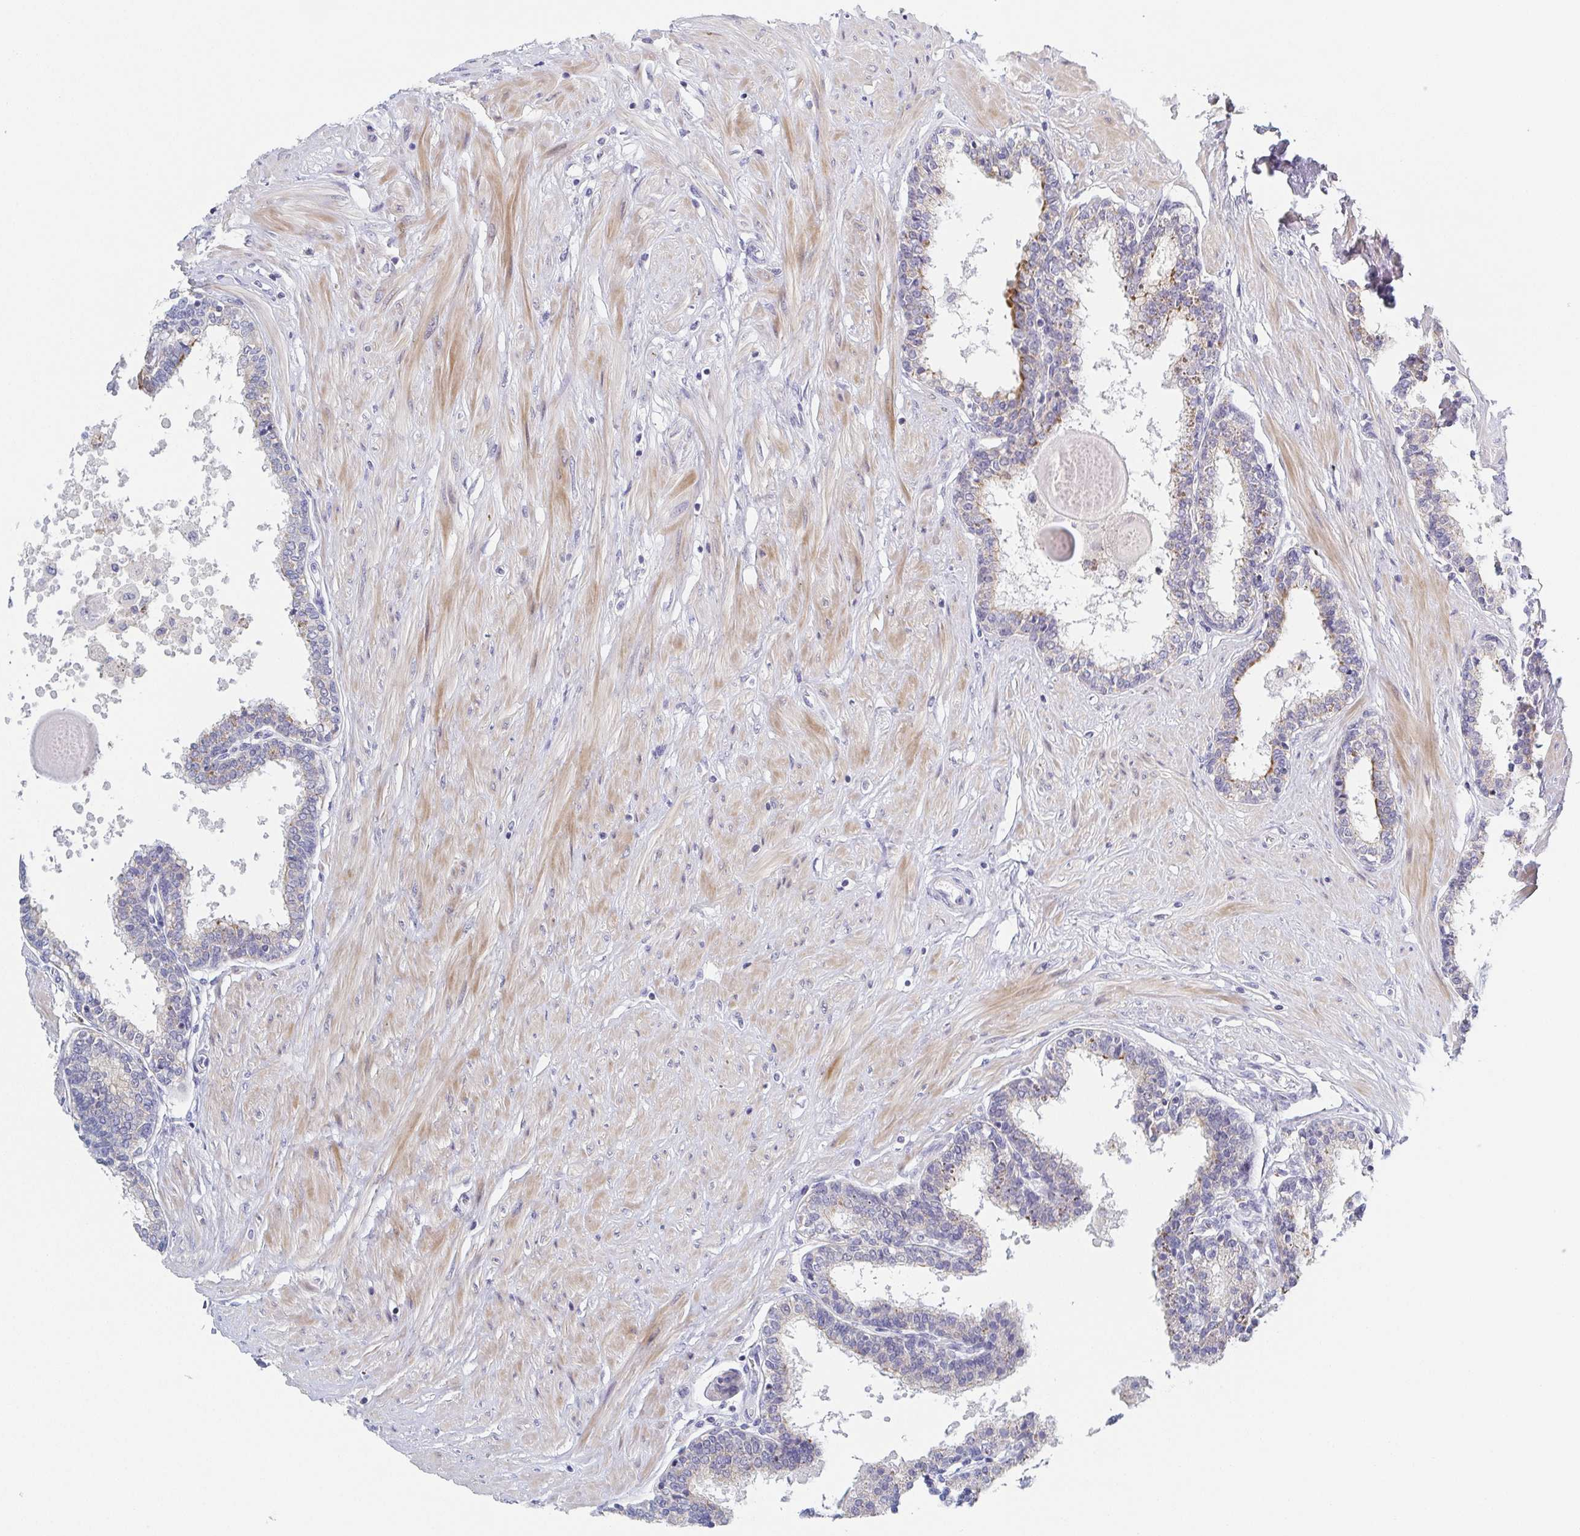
{"staining": {"intensity": "moderate", "quantity": "<25%", "location": "cytoplasmic/membranous"}, "tissue": "prostate", "cell_type": "Glandular cells", "image_type": "normal", "snomed": [{"axis": "morphology", "description": "Normal tissue, NOS"}, {"axis": "topography", "description": "Prostate"}], "caption": "The image demonstrates staining of normal prostate, revealing moderate cytoplasmic/membranous protein expression (brown color) within glandular cells. The protein is stained brown, and the nuclei are stained in blue (DAB IHC with brightfield microscopy, high magnification).", "gene": "RHOV", "patient": {"sex": "male", "age": 55}}